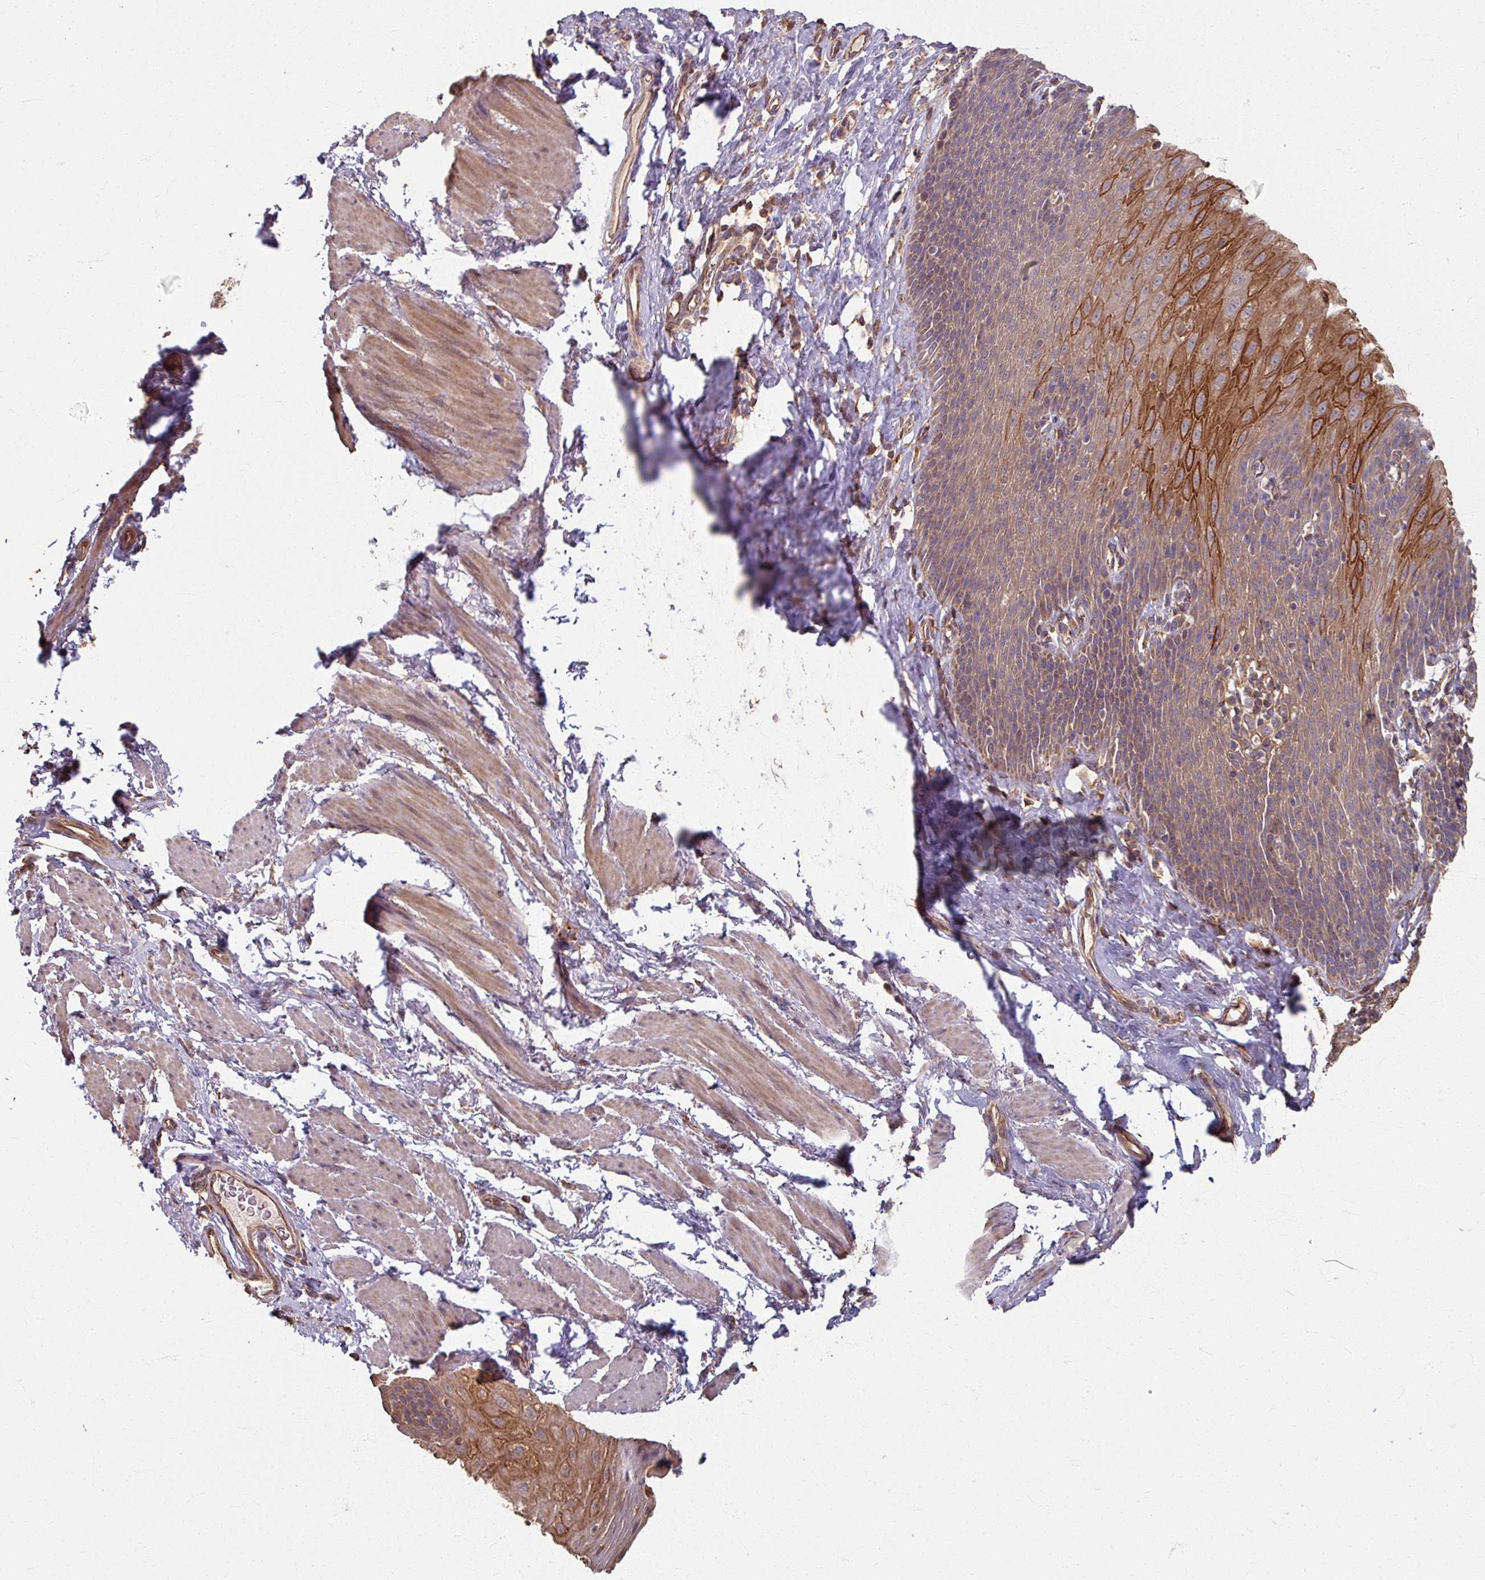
{"staining": {"intensity": "strong", "quantity": "<25%", "location": "cytoplasmic/membranous"}, "tissue": "esophagus", "cell_type": "Squamous epithelial cells", "image_type": "normal", "snomed": [{"axis": "morphology", "description": "Normal tissue, NOS"}, {"axis": "topography", "description": "Esophagus"}], "caption": "Esophagus stained for a protein shows strong cytoplasmic/membranous positivity in squamous epithelial cells. The staining is performed using DAB brown chromogen to label protein expression. The nuclei are counter-stained blue using hematoxylin.", "gene": "CCDC68", "patient": {"sex": "female", "age": 61}}